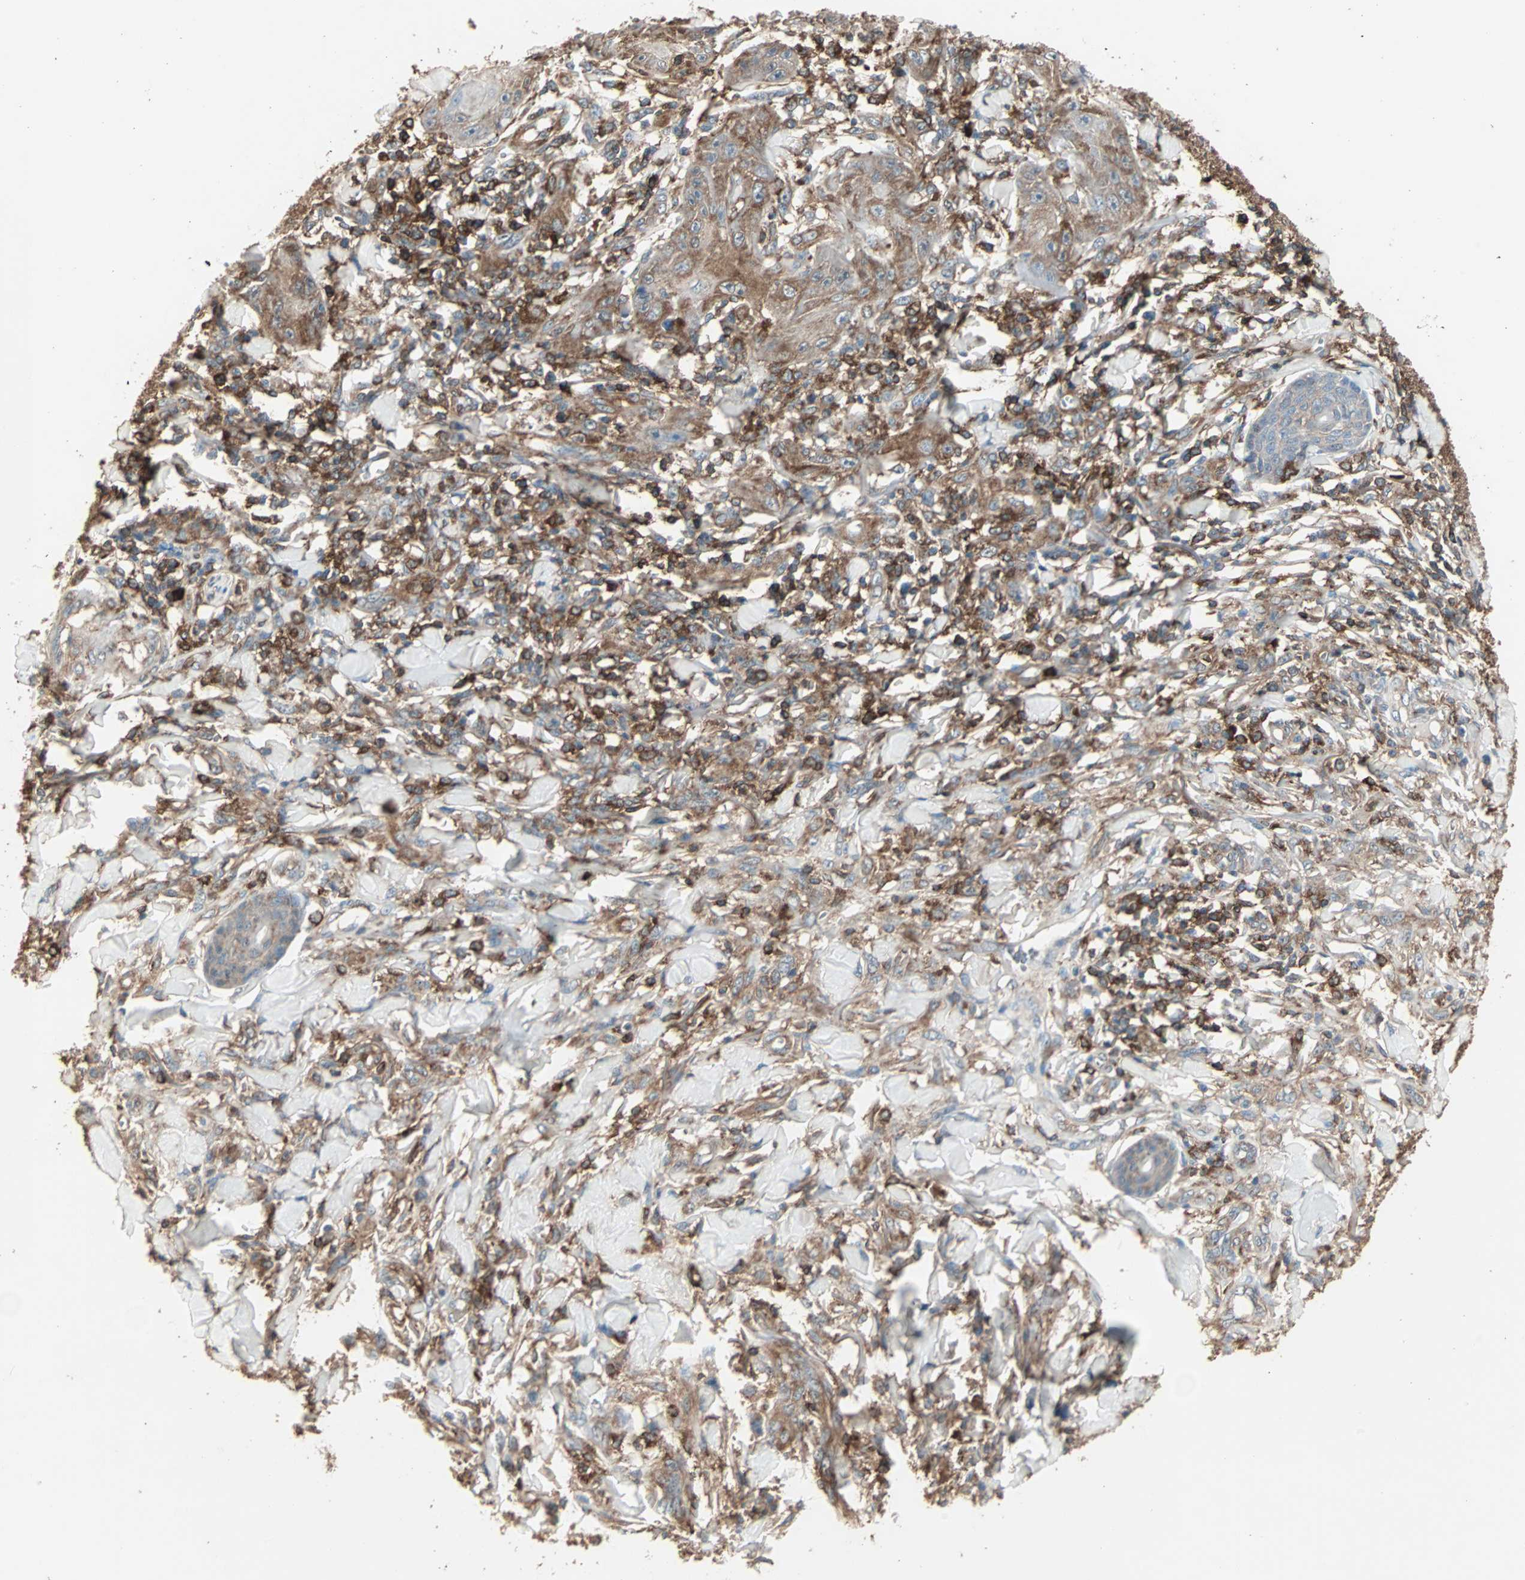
{"staining": {"intensity": "moderate", "quantity": ">75%", "location": "cytoplasmic/membranous"}, "tissue": "skin cancer", "cell_type": "Tumor cells", "image_type": "cancer", "snomed": [{"axis": "morphology", "description": "Squamous cell carcinoma, NOS"}, {"axis": "topography", "description": "Skin"}], "caption": "Approximately >75% of tumor cells in squamous cell carcinoma (skin) show moderate cytoplasmic/membranous protein staining as visualized by brown immunohistochemical staining.", "gene": "MMP3", "patient": {"sex": "female", "age": 78}}